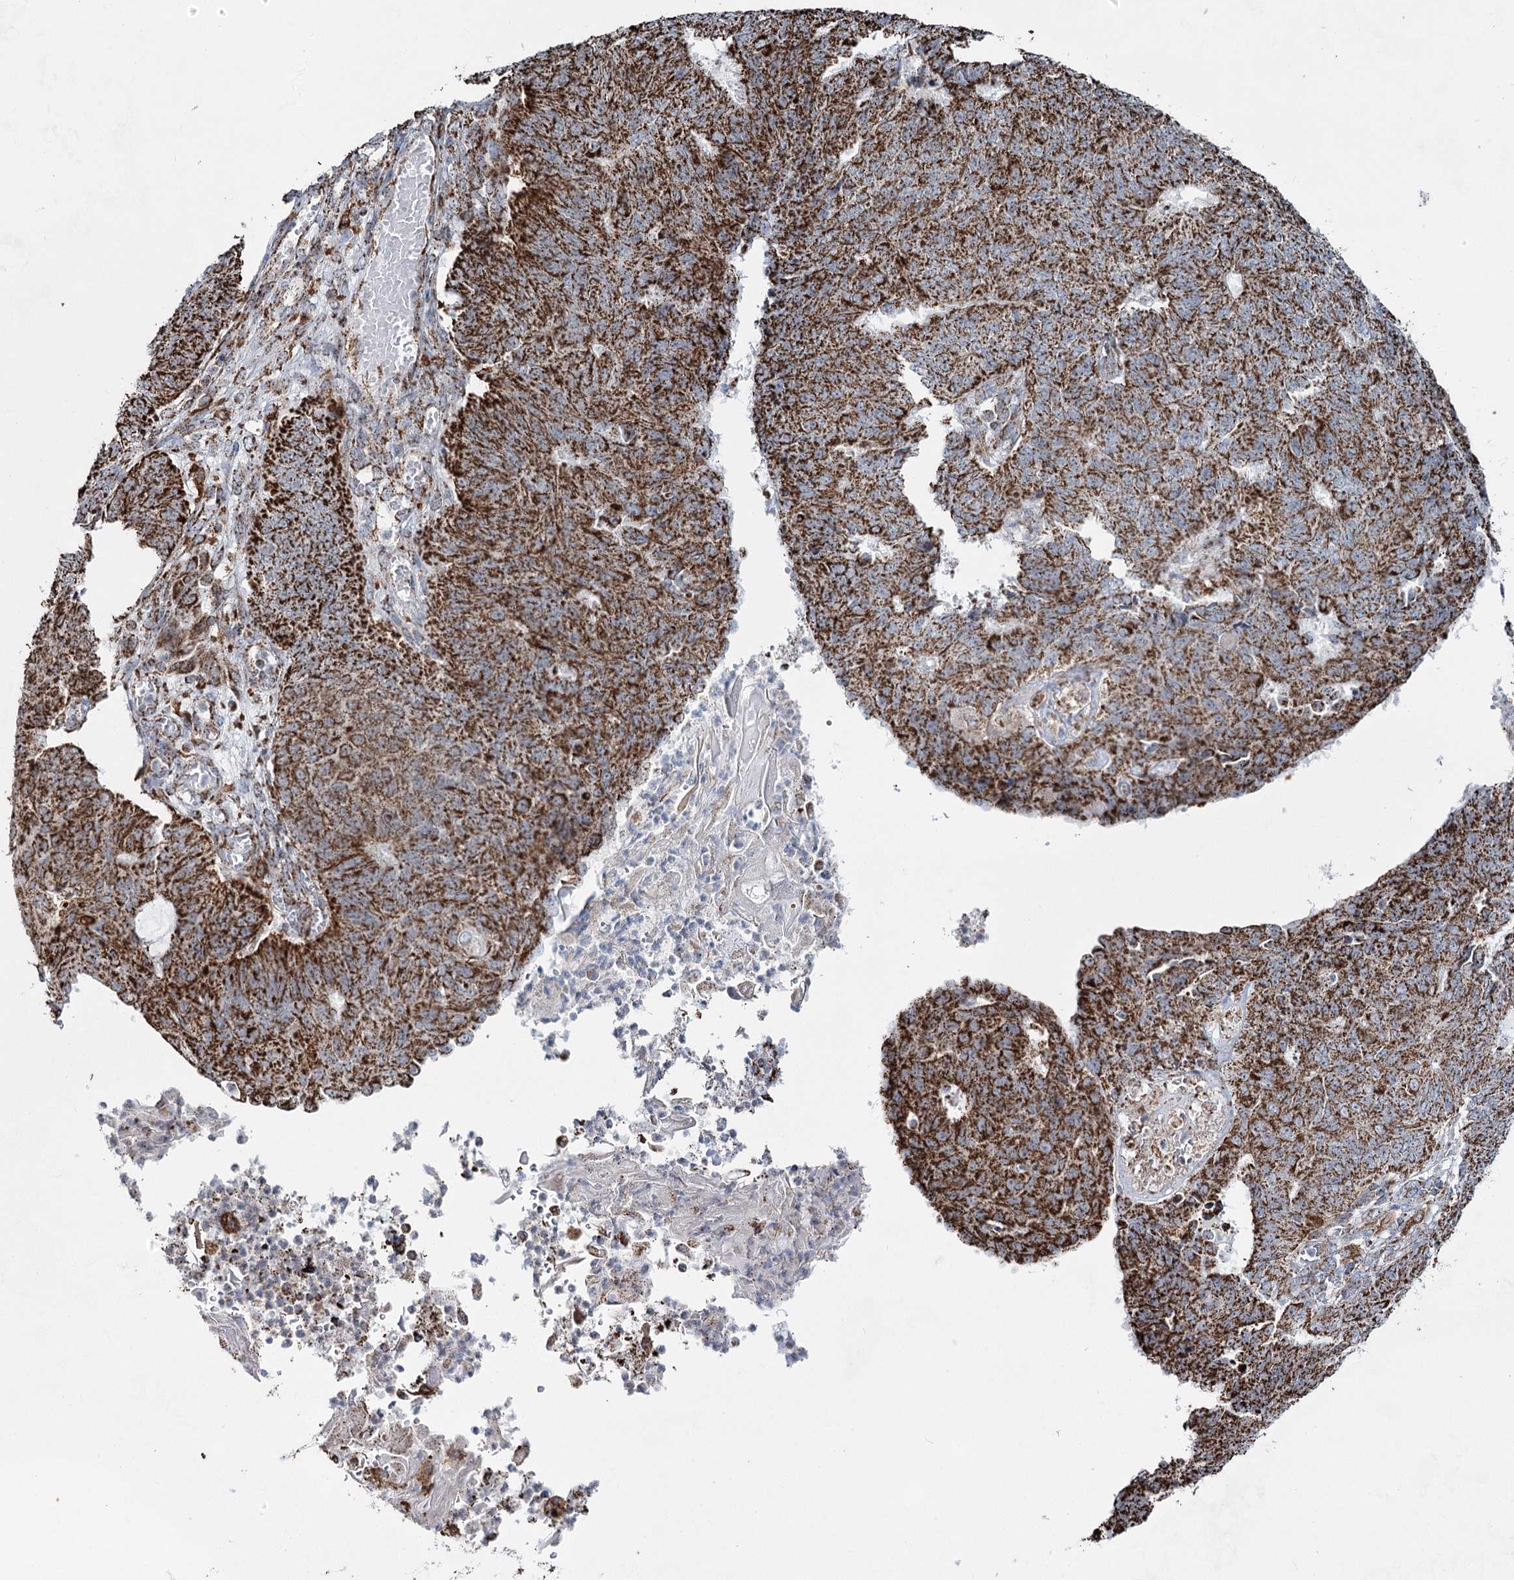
{"staining": {"intensity": "strong", "quantity": ">75%", "location": "cytoplasmic/membranous"}, "tissue": "endometrial cancer", "cell_type": "Tumor cells", "image_type": "cancer", "snomed": [{"axis": "morphology", "description": "Adenocarcinoma, NOS"}, {"axis": "topography", "description": "Endometrium"}], "caption": "IHC of endometrial cancer (adenocarcinoma) reveals high levels of strong cytoplasmic/membranous staining in about >75% of tumor cells.", "gene": "CWF19L1", "patient": {"sex": "female", "age": 32}}